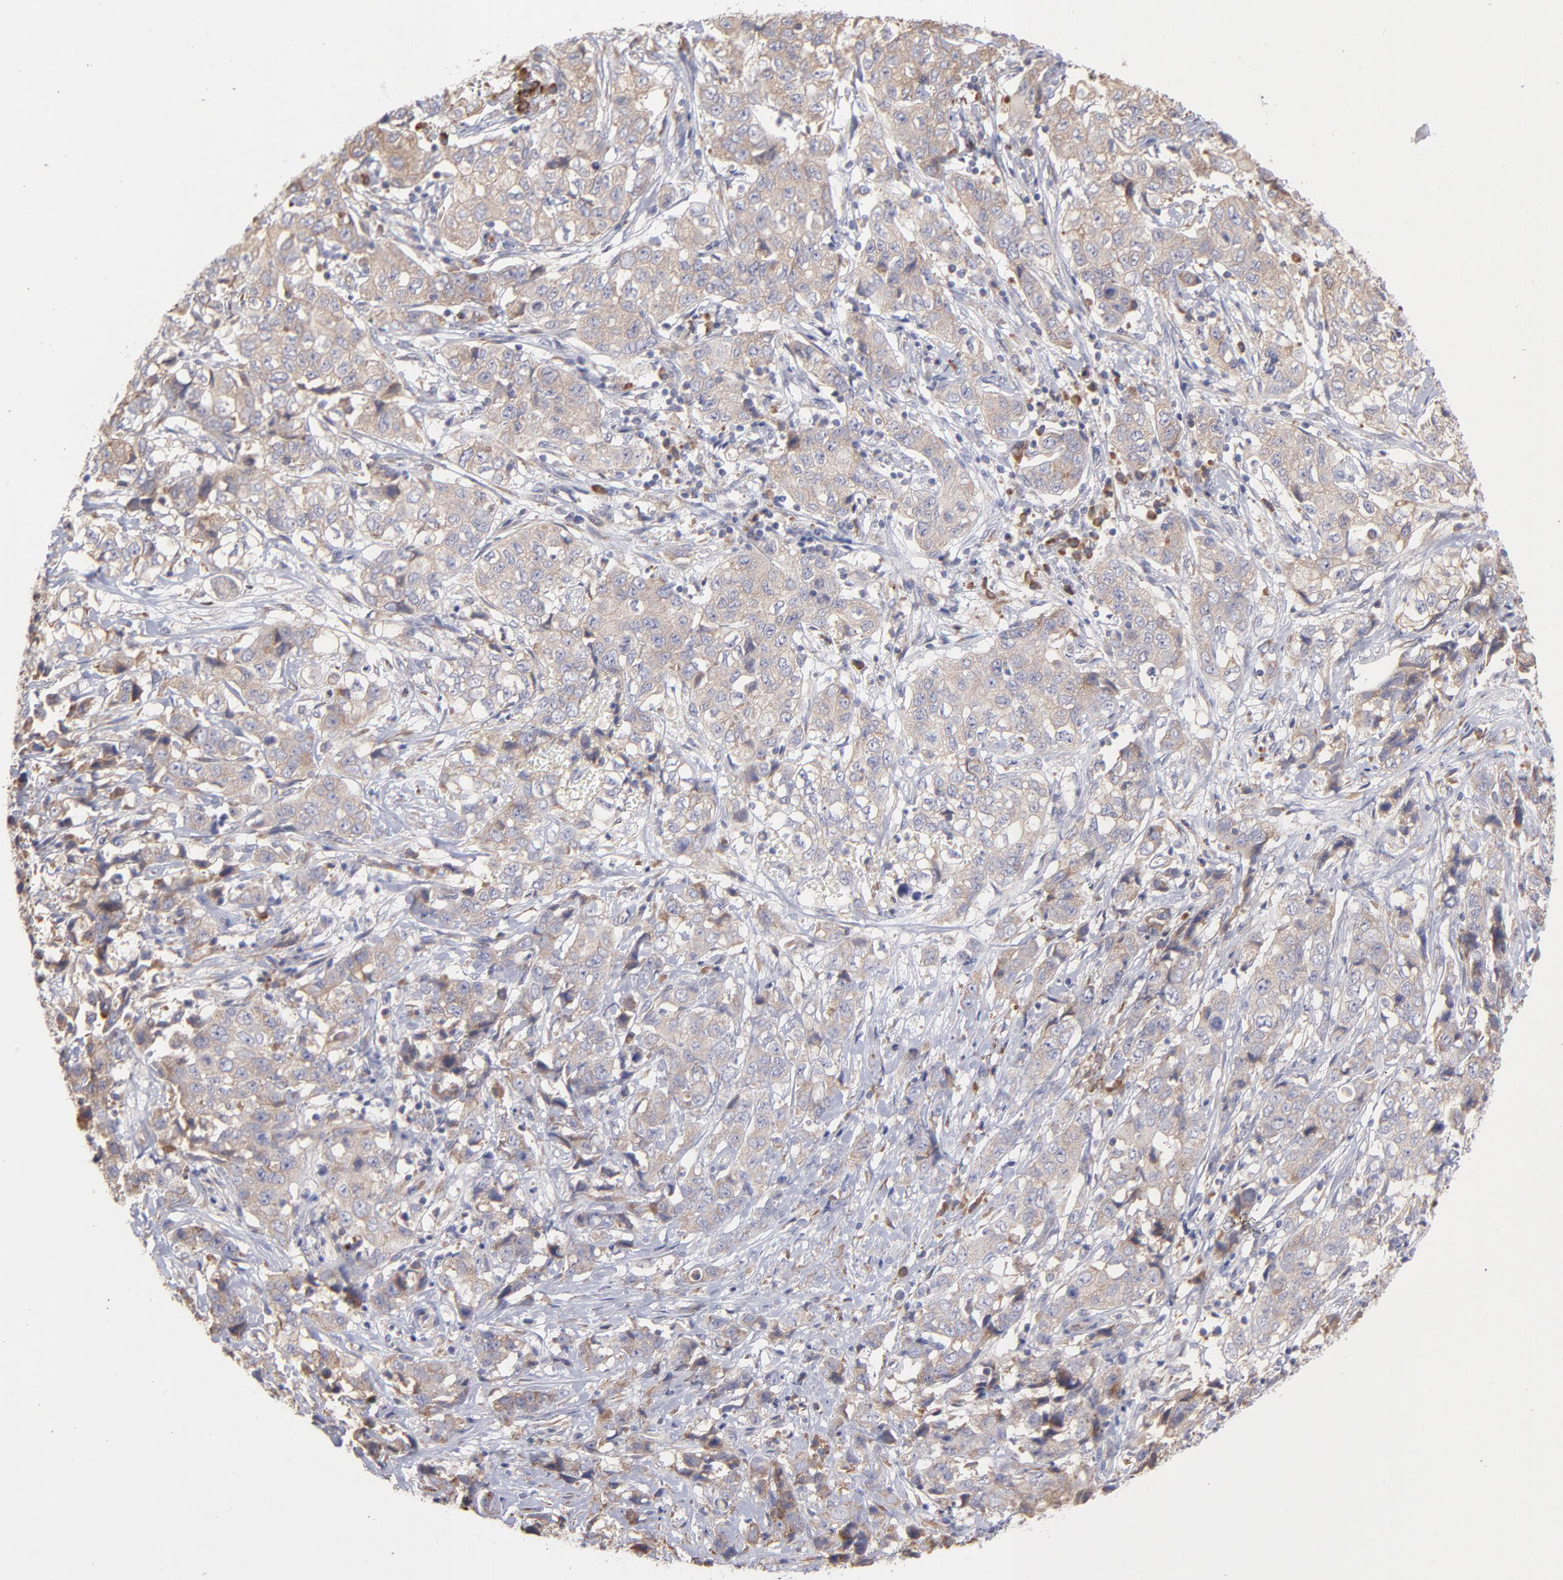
{"staining": {"intensity": "weak", "quantity": "<25%", "location": "cytoplasmic/membranous"}, "tissue": "stomach cancer", "cell_type": "Tumor cells", "image_type": "cancer", "snomed": [{"axis": "morphology", "description": "Adenocarcinoma, NOS"}, {"axis": "topography", "description": "Stomach"}], "caption": "This is an immunohistochemistry micrograph of human stomach cancer. There is no staining in tumor cells.", "gene": "RPLP0", "patient": {"sex": "male", "age": 48}}